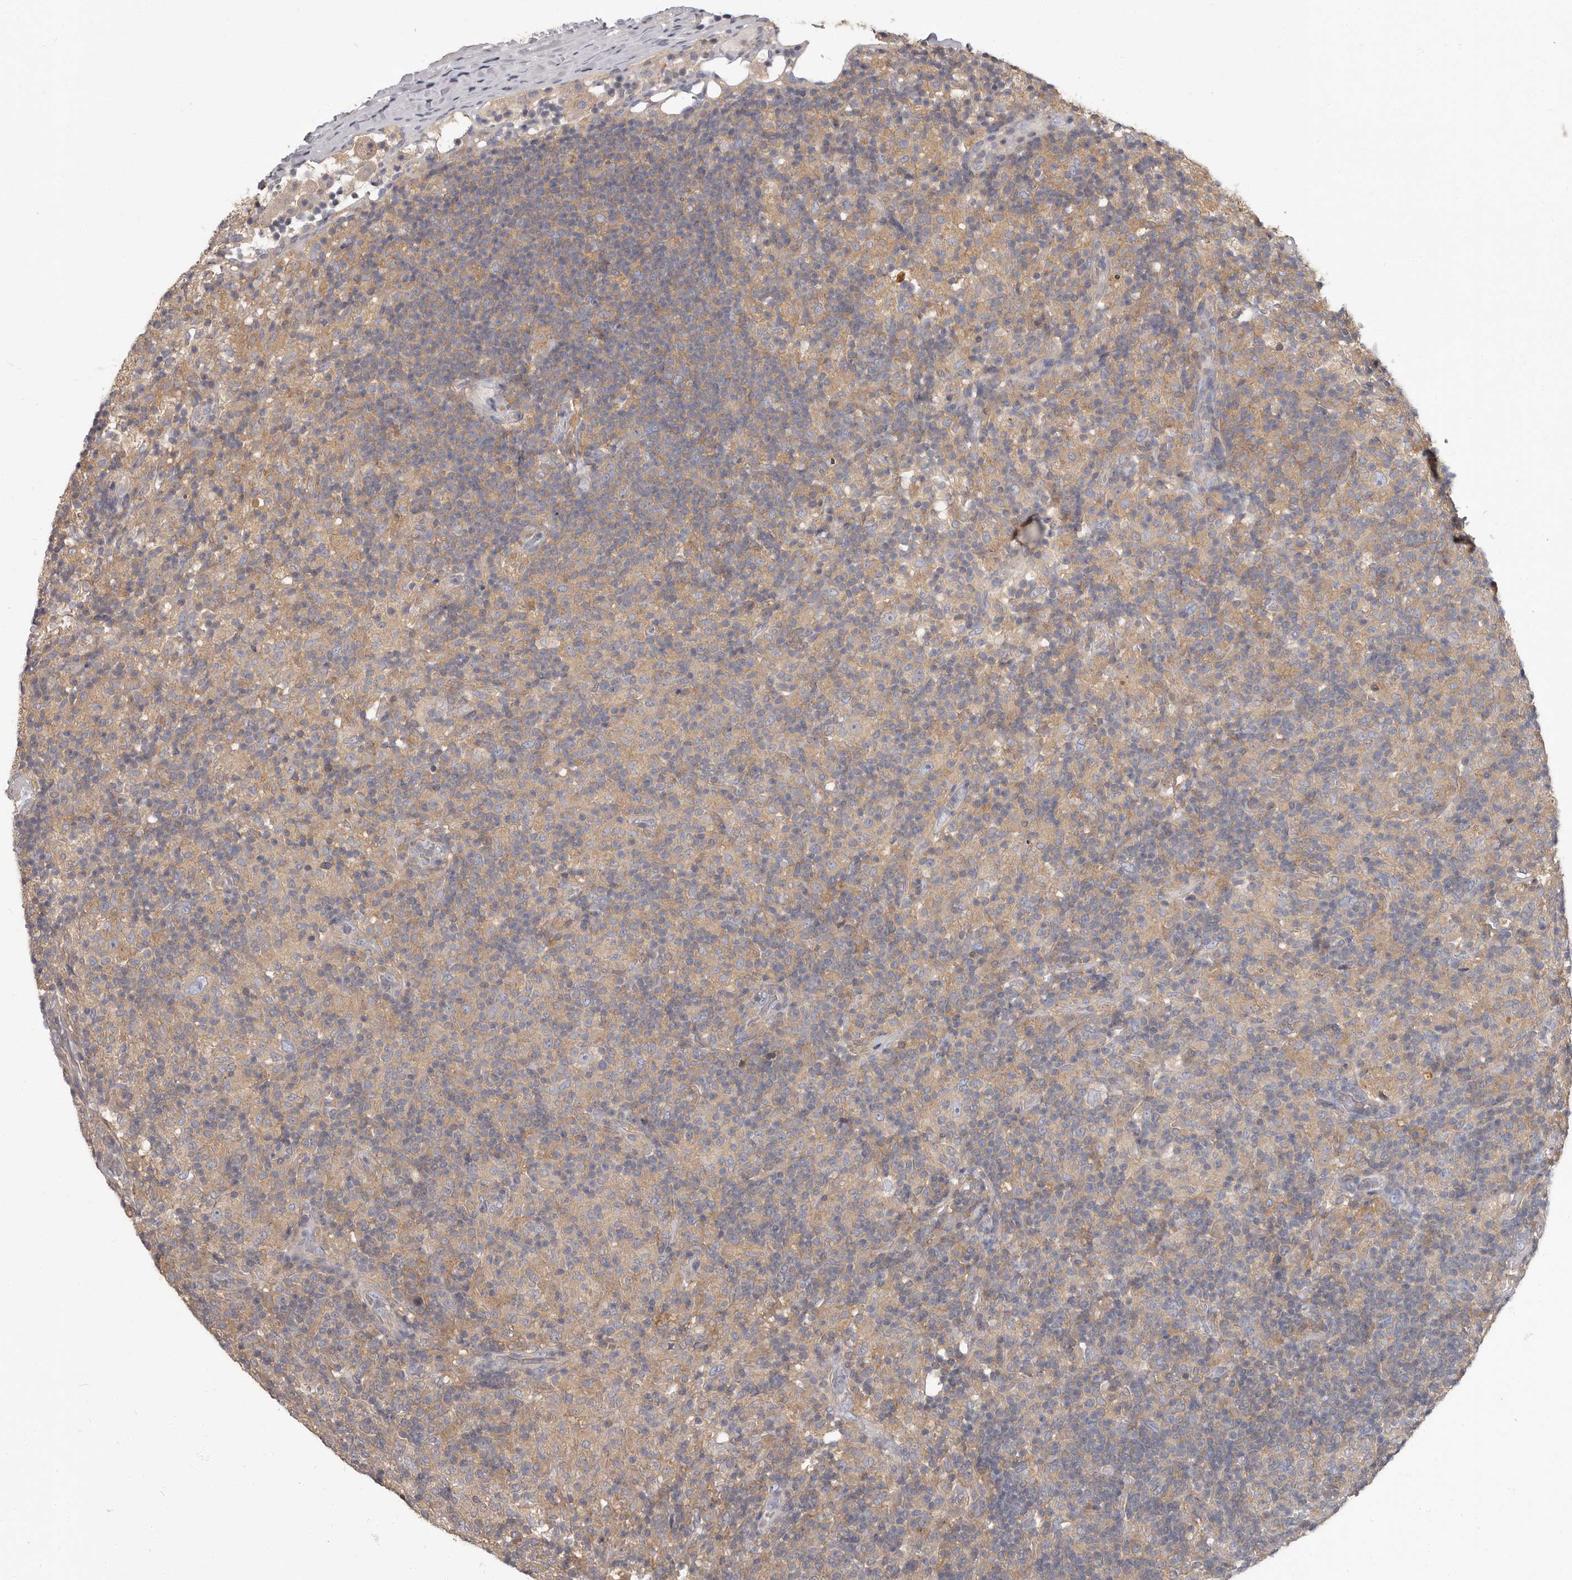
{"staining": {"intensity": "negative", "quantity": "none", "location": "none"}, "tissue": "lymphoma", "cell_type": "Tumor cells", "image_type": "cancer", "snomed": [{"axis": "morphology", "description": "Hodgkin's disease, NOS"}, {"axis": "topography", "description": "Lymph node"}], "caption": "Lymphoma stained for a protein using immunohistochemistry displays no expression tumor cells.", "gene": "APEH", "patient": {"sex": "male", "age": 70}}